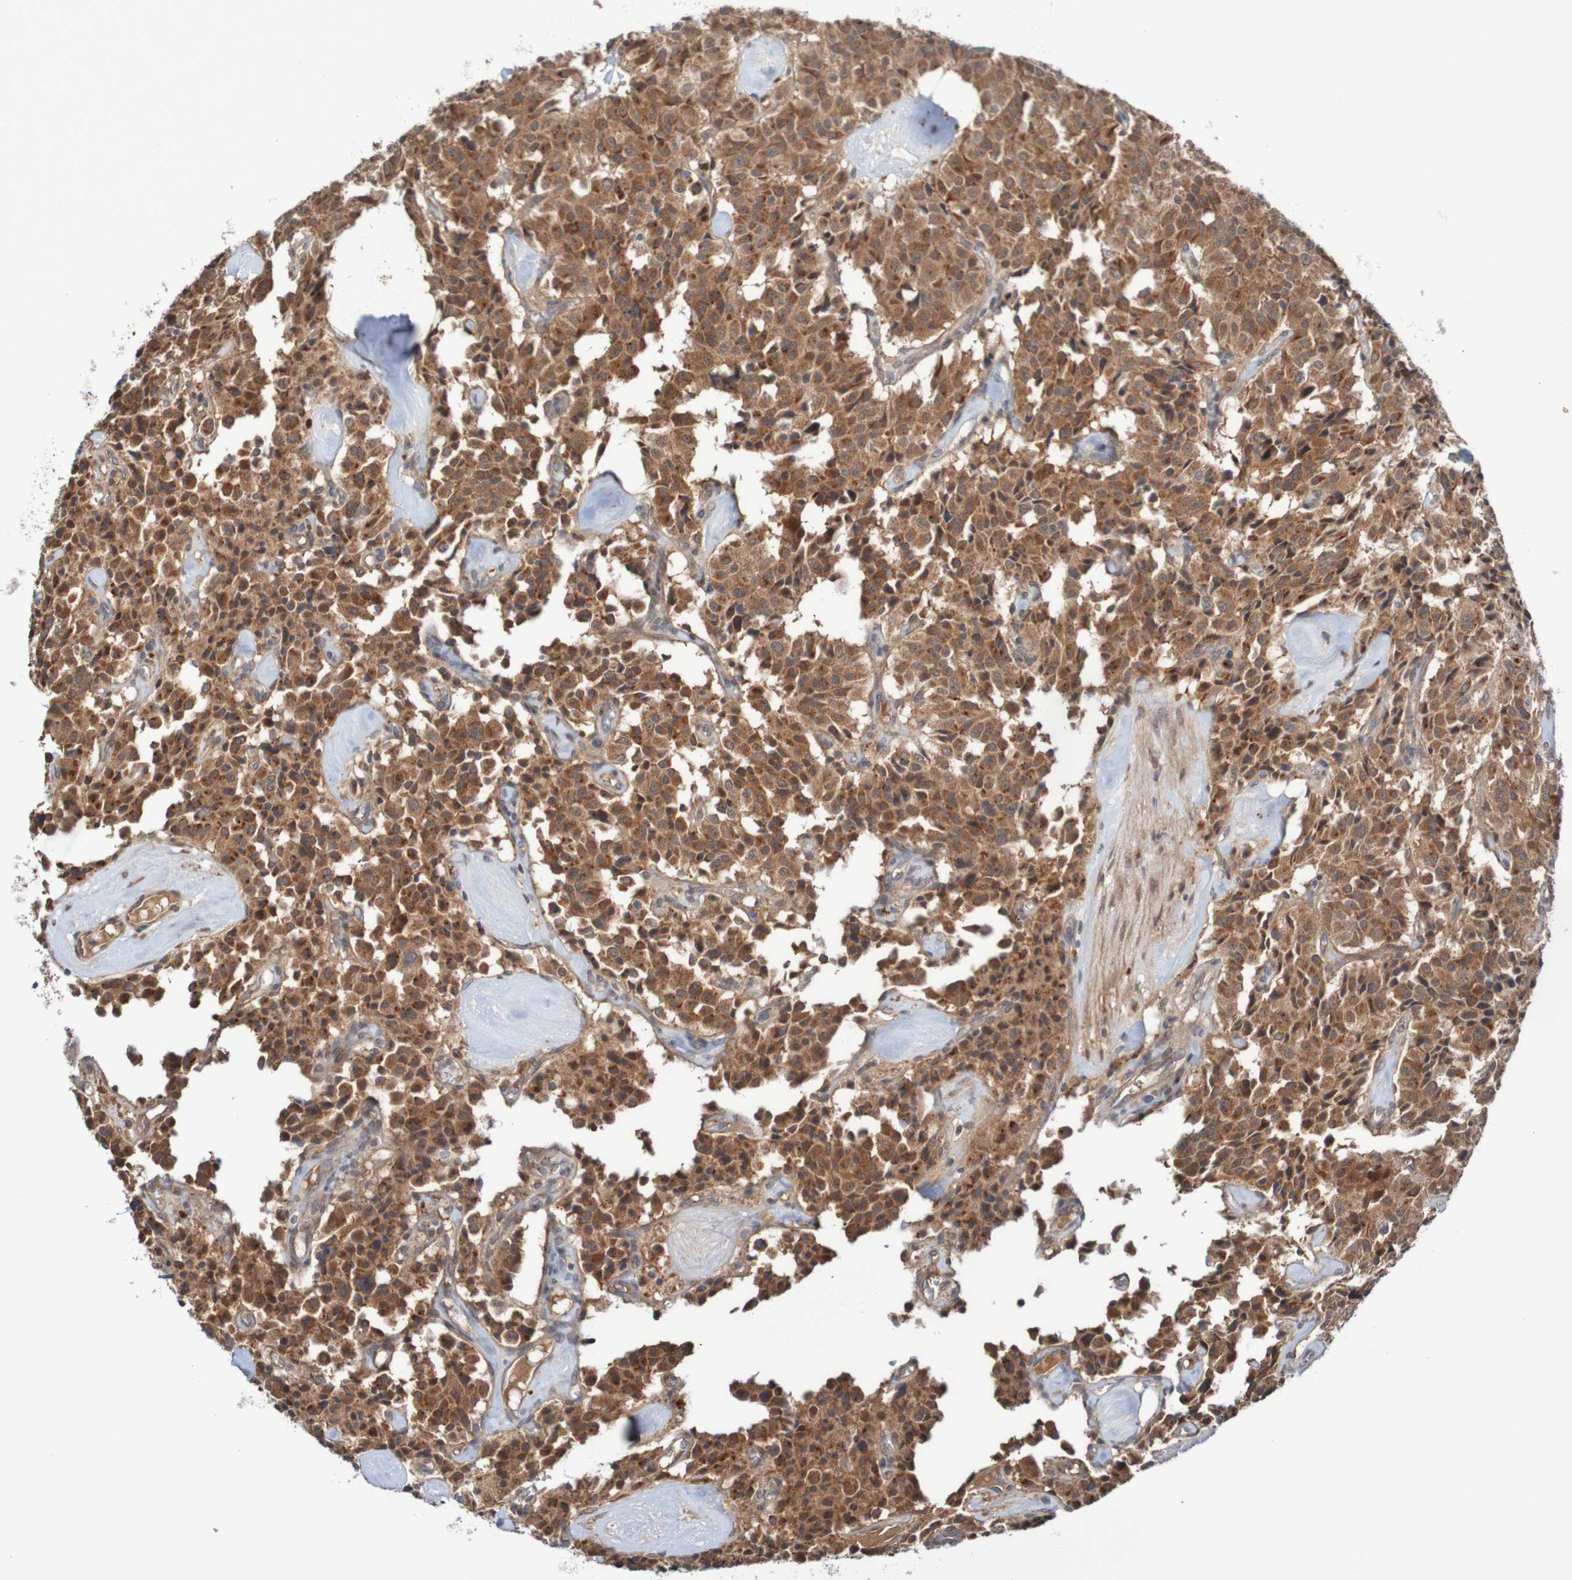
{"staining": {"intensity": "moderate", "quantity": ">75%", "location": "cytoplasmic/membranous"}, "tissue": "carcinoid", "cell_type": "Tumor cells", "image_type": "cancer", "snomed": [{"axis": "morphology", "description": "Carcinoid, malignant, NOS"}, {"axis": "topography", "description": "Lung"}], "caption": "Human carcinoid stained with a brown dye demonstrates moderate cytoplasmic/membranous positive positivity in approximately >75% of tumor cells.", "gene": "PHPT1", "patient": {"sex": "male", "age": 30}}